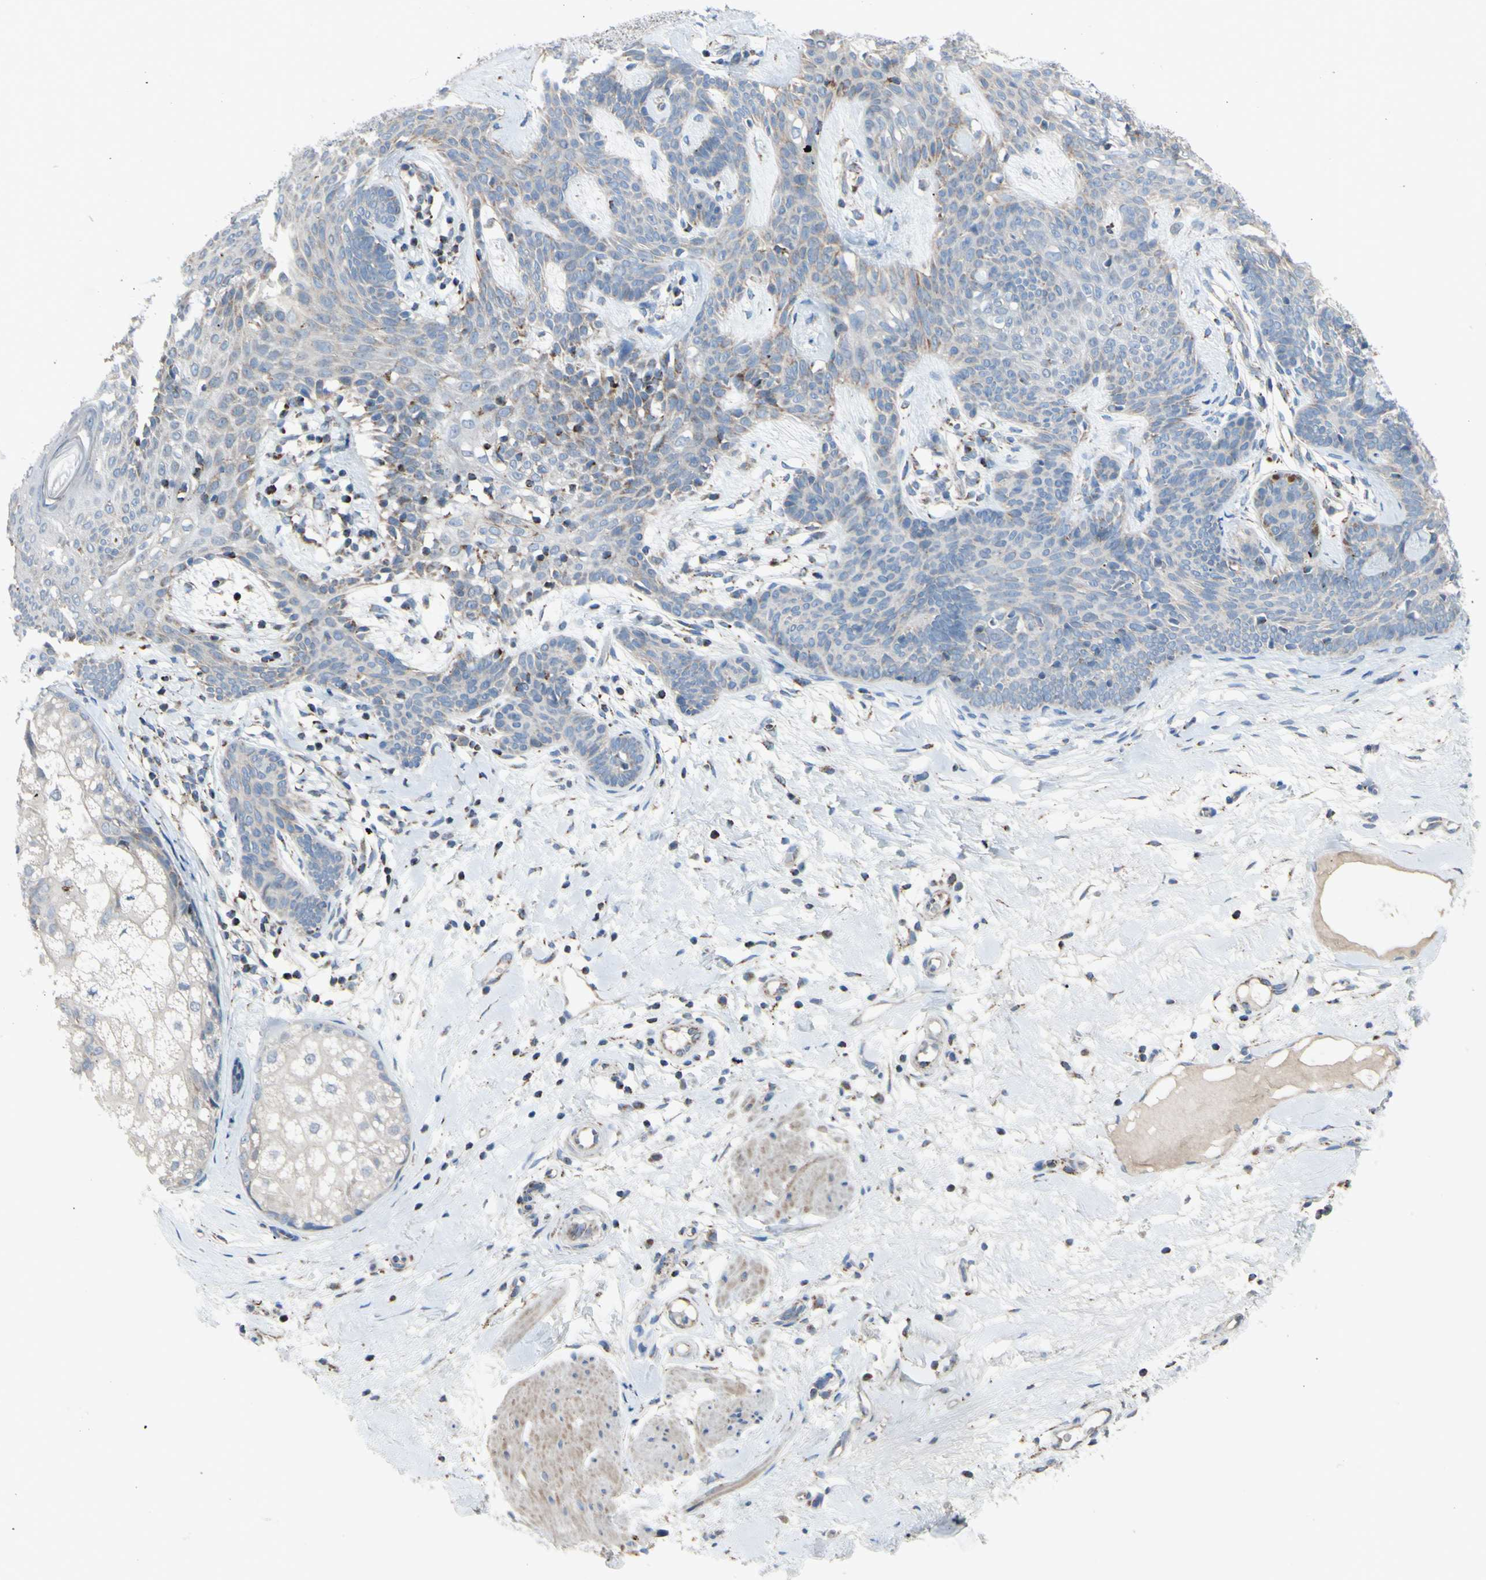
{"staining": {"intensity": "weak", "quantity": "<25%", "location": "cytoplasmic/membranous"}, "tissue": "skin cancer", "cell_type": "Tumor cells", "image_type": "cancer", "snomed": [{"axis": "morphology", "description": "Developmental malformation"}, {"axis": "morphology", "description": "Basal cell carcinoma"}, {"axis": "topography", "description": "Skin"}], "caption": "Tumor cells are negative for brown protein staining in skin basal cell carcinoma.", "gene": "GLT8D1", "patient": {"sex": "female", "age": 62}}